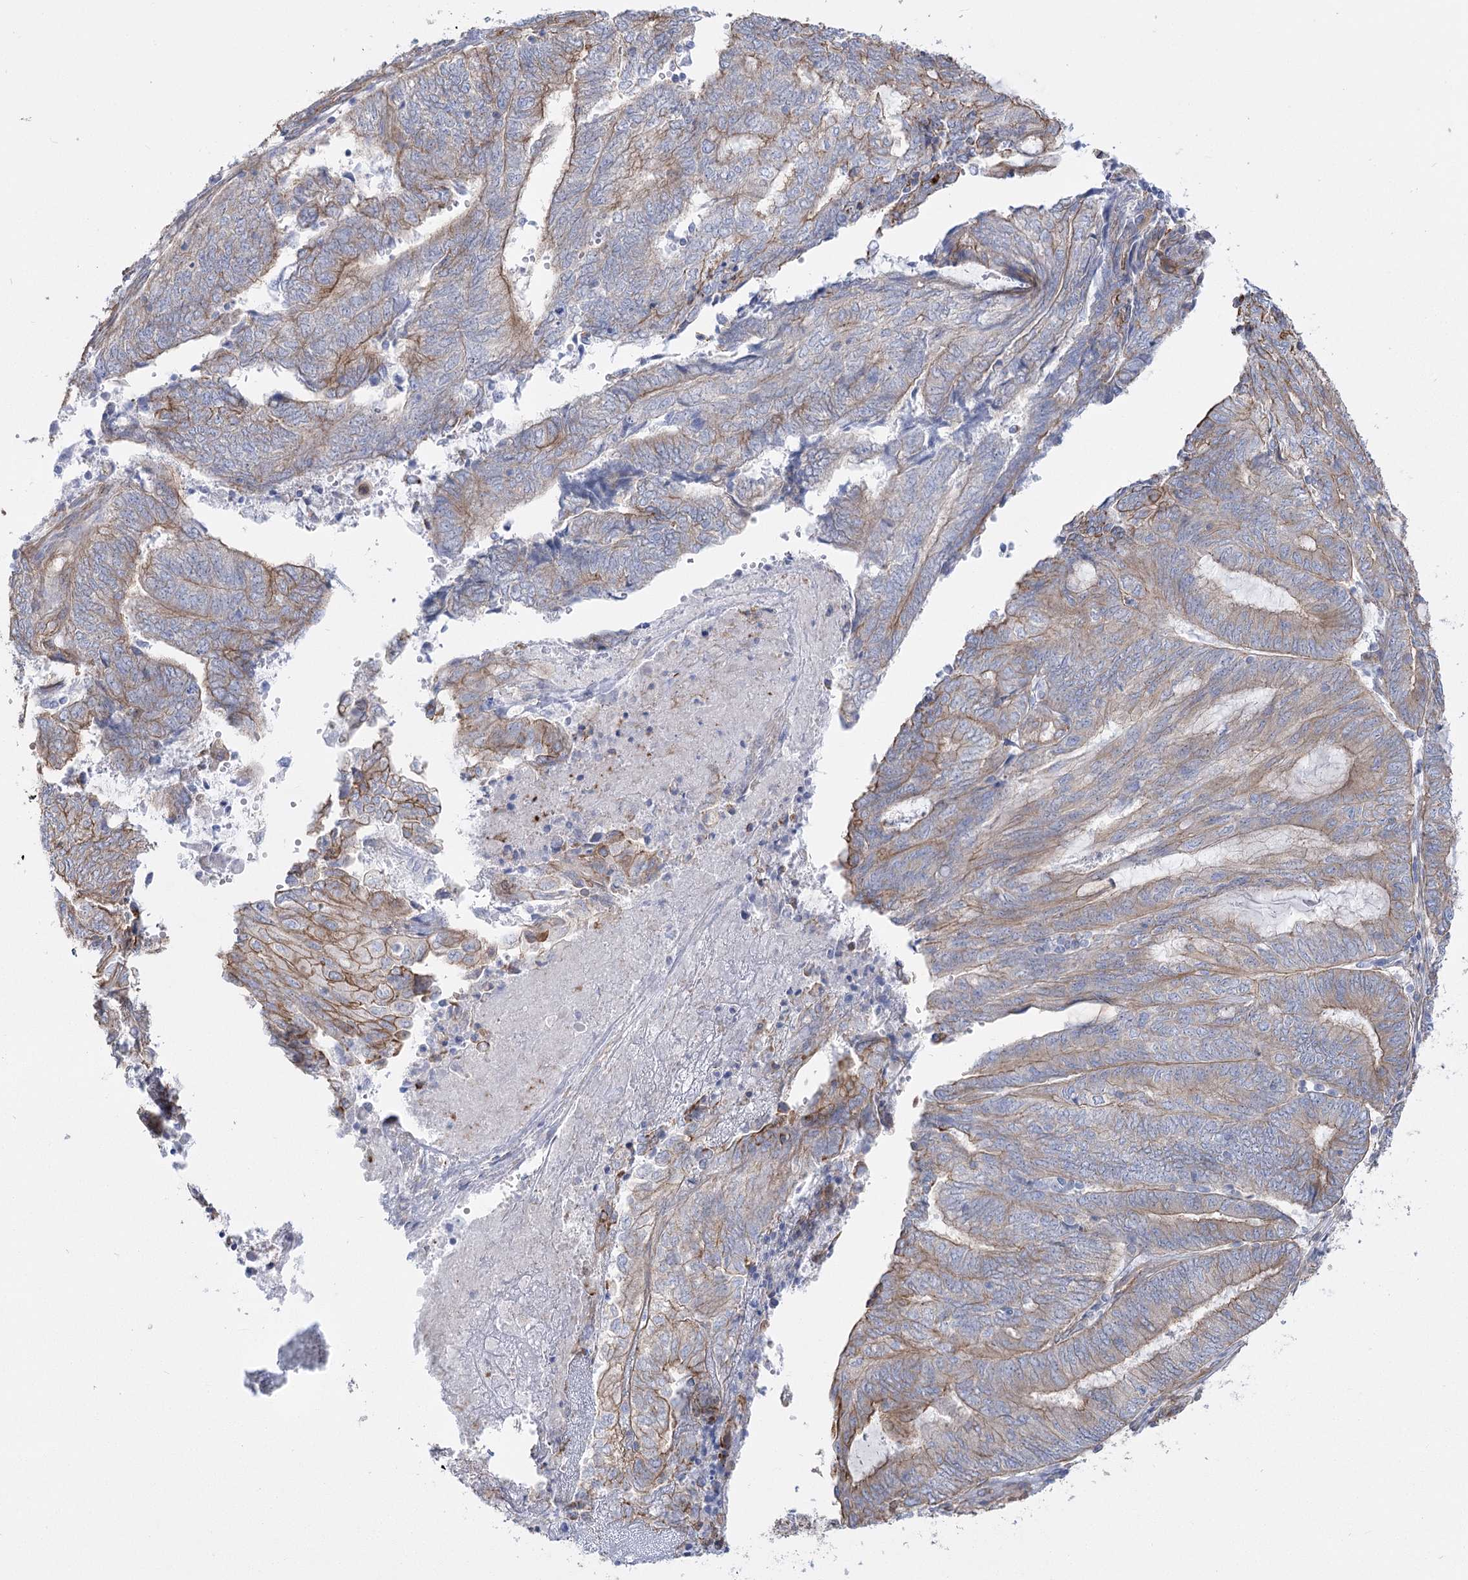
{"staining": {"intensity": "moderate", "quantity": "25%-75%", "location": "cytoplasmic/membranous"}, "tissue": "endometrial cancer", "cell_type": "Tumor cells", "image_type": "cancer", "snomed": [{"axis": "morphology", "description": "Adenocarcinoma, NOS"}, {"axis": "topography", "description": "Uterus"}, {"axis": "topography", "description": "Endometrium"}], "caption": "The image demonstrates a brown stain indicating the presence of a protein in the cytoplasmic/membranous of tumor cells in endometrial cancer. Immunohistochemistry (ihc) stains the protein of interest in brown and the nuclei are stained blue.", "gene": "PLEKHA5", "patient": {"sex": "female", "age": 70}}